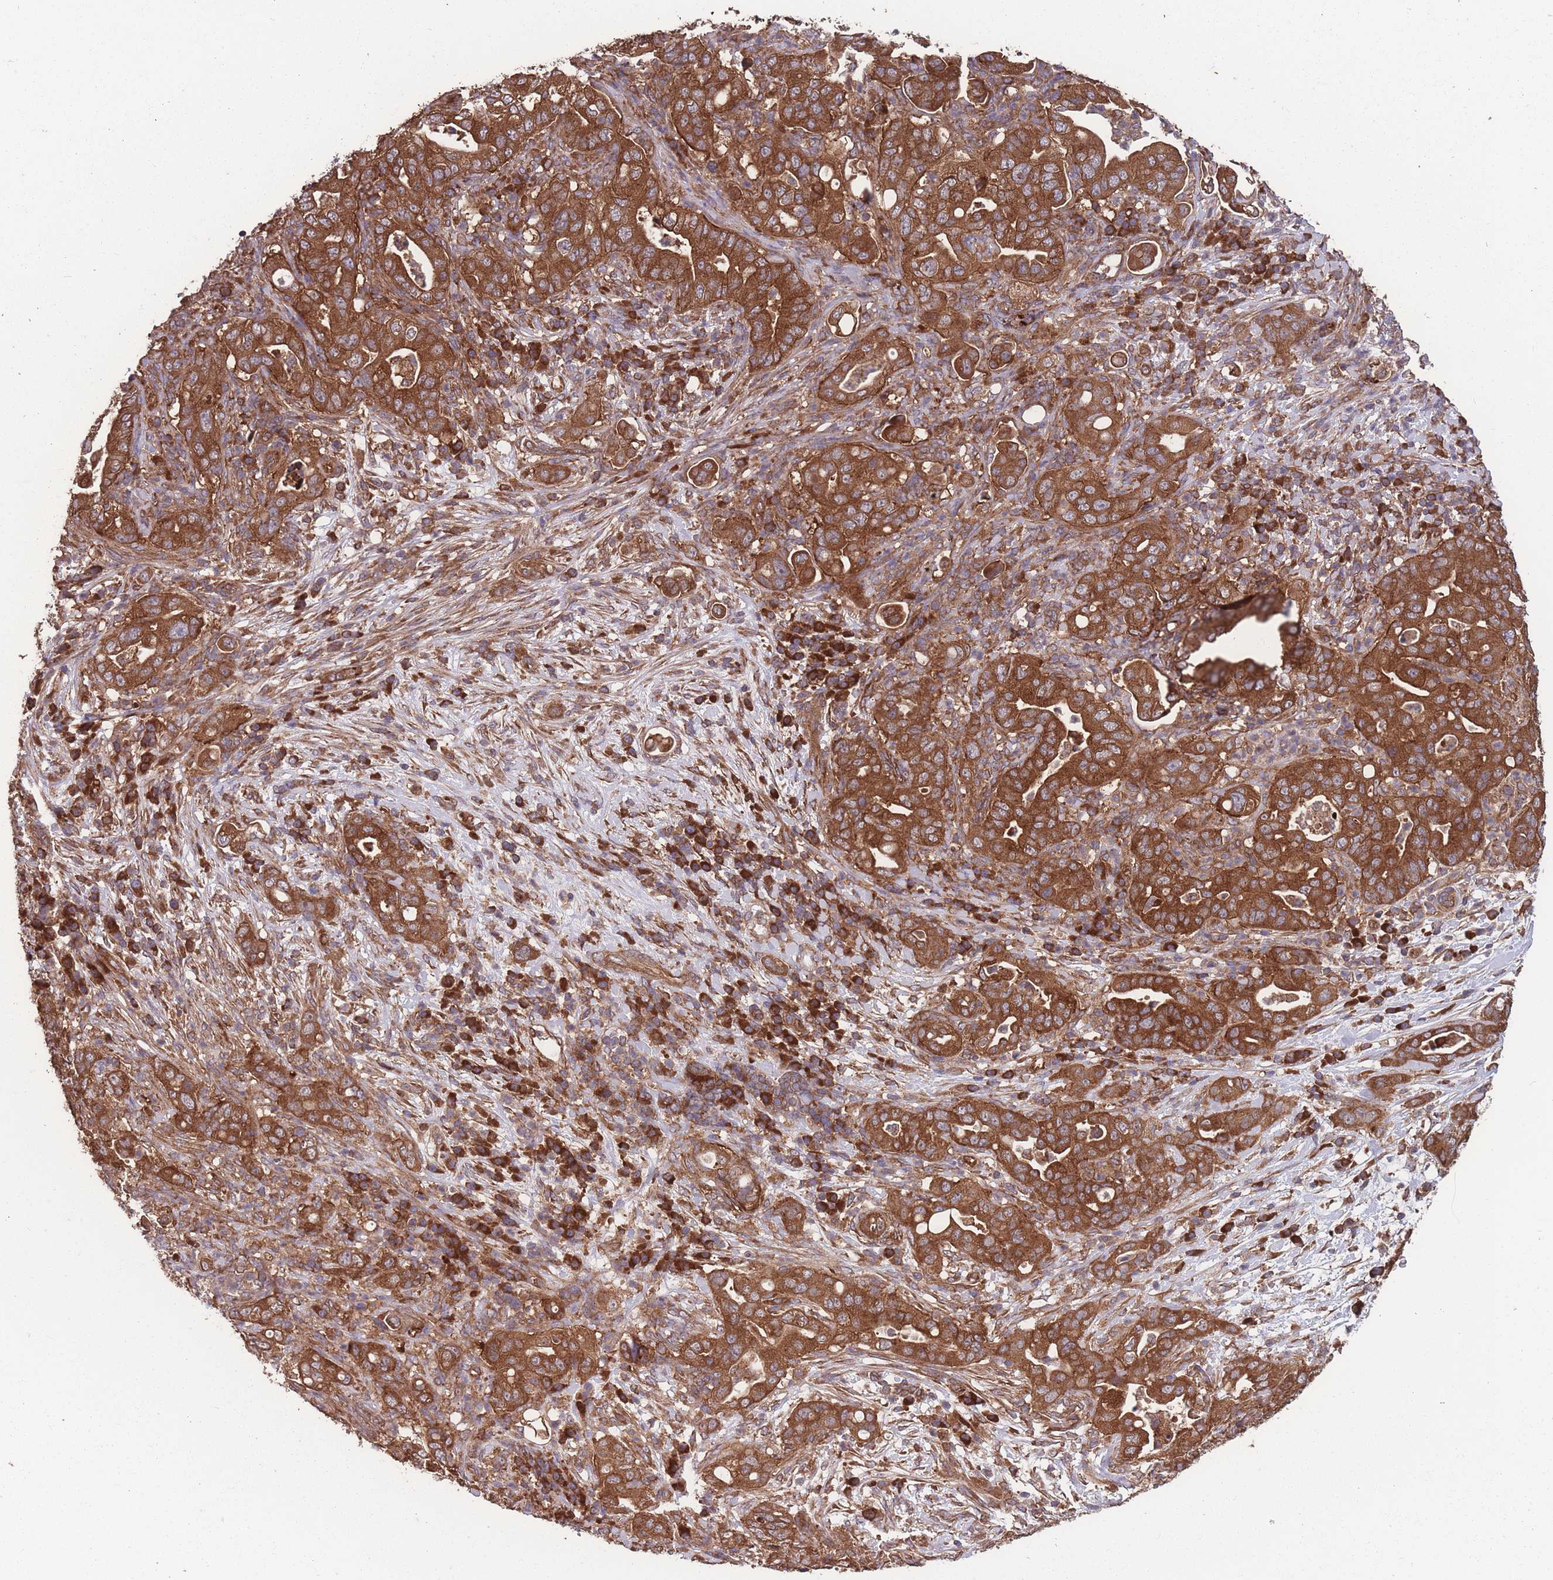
{"staining": {"intensity": "strong", "quantity": ">75%", "location": "cytoplasmic/membranous"}, "tissue": "pancreatic cancer", "cell_type": "Tumor cells", "image_type": "cancer", "snomed": [{"axis": "morphology", "description": "Normal tissue, NOS"}, {"axis": "morphology", "description": "Adenocarcinoma, NOS"}, {"axis": "topography", "description": "Lymph node"}, {"axis": "topography", "description": "Pancreas"}], "caption": "Immunohistochemical staining of human pancreatic cancer displays high levels of strong cytoplasmic/membranous staining in approximately >75% of tumor cells.", "gene": "ZPR1", "patient": {"sex": "female", "age": 67}}